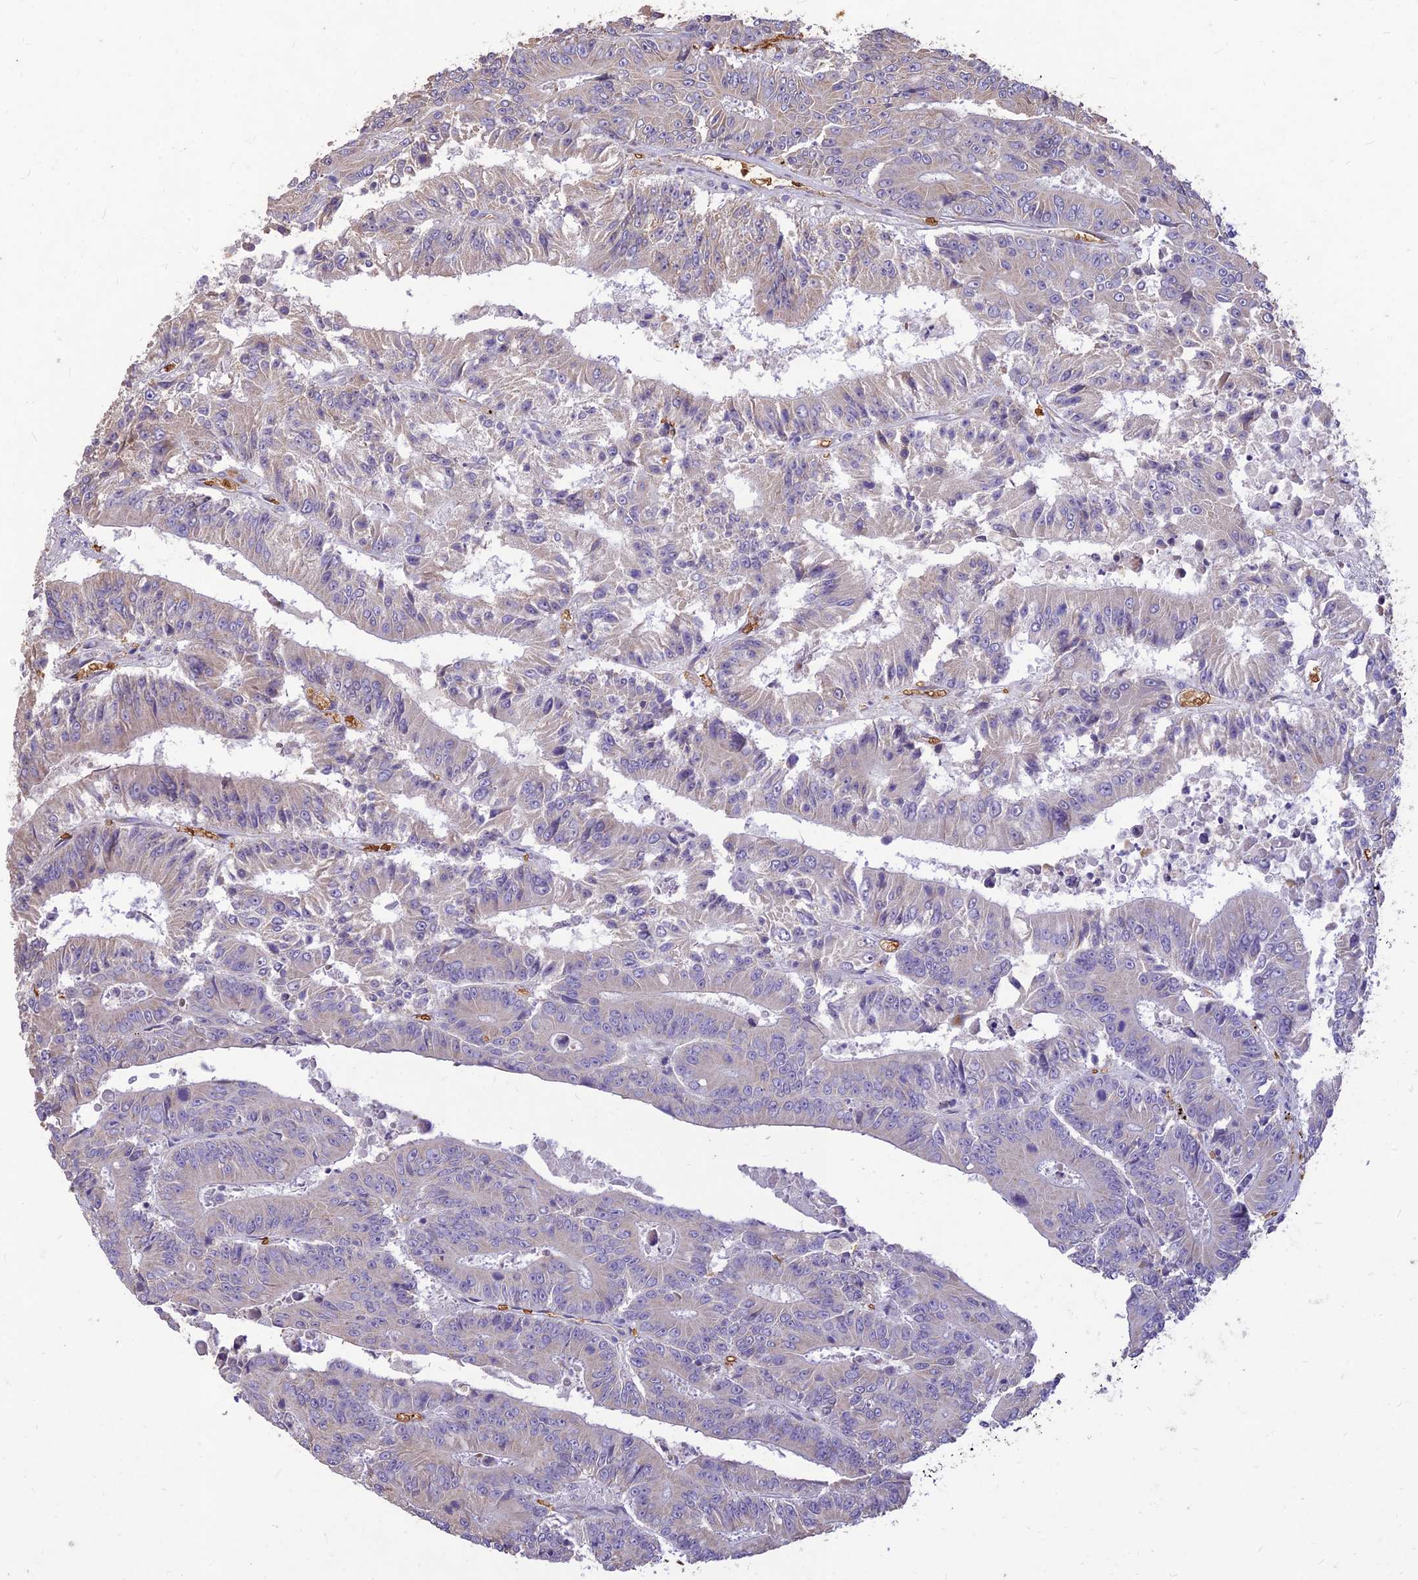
{"staining": {"intensity": "negative", "quantity": "none", "location": "none"}, "tissue": "colorectal cancer", "cell_type": "Tumor cells", "image_type": "cancer", "snomed": [{"axis": "morphology", "description": "Adenocarcinoma, NOS"}, {"axis": "topography", "description": "Colon"}], "caption": "Colorectal cancer stained for a protein using IHC displays no expression tumor cells.", "gene": "PPP1R11", "patient": {"sex": "male", "age": 83}}